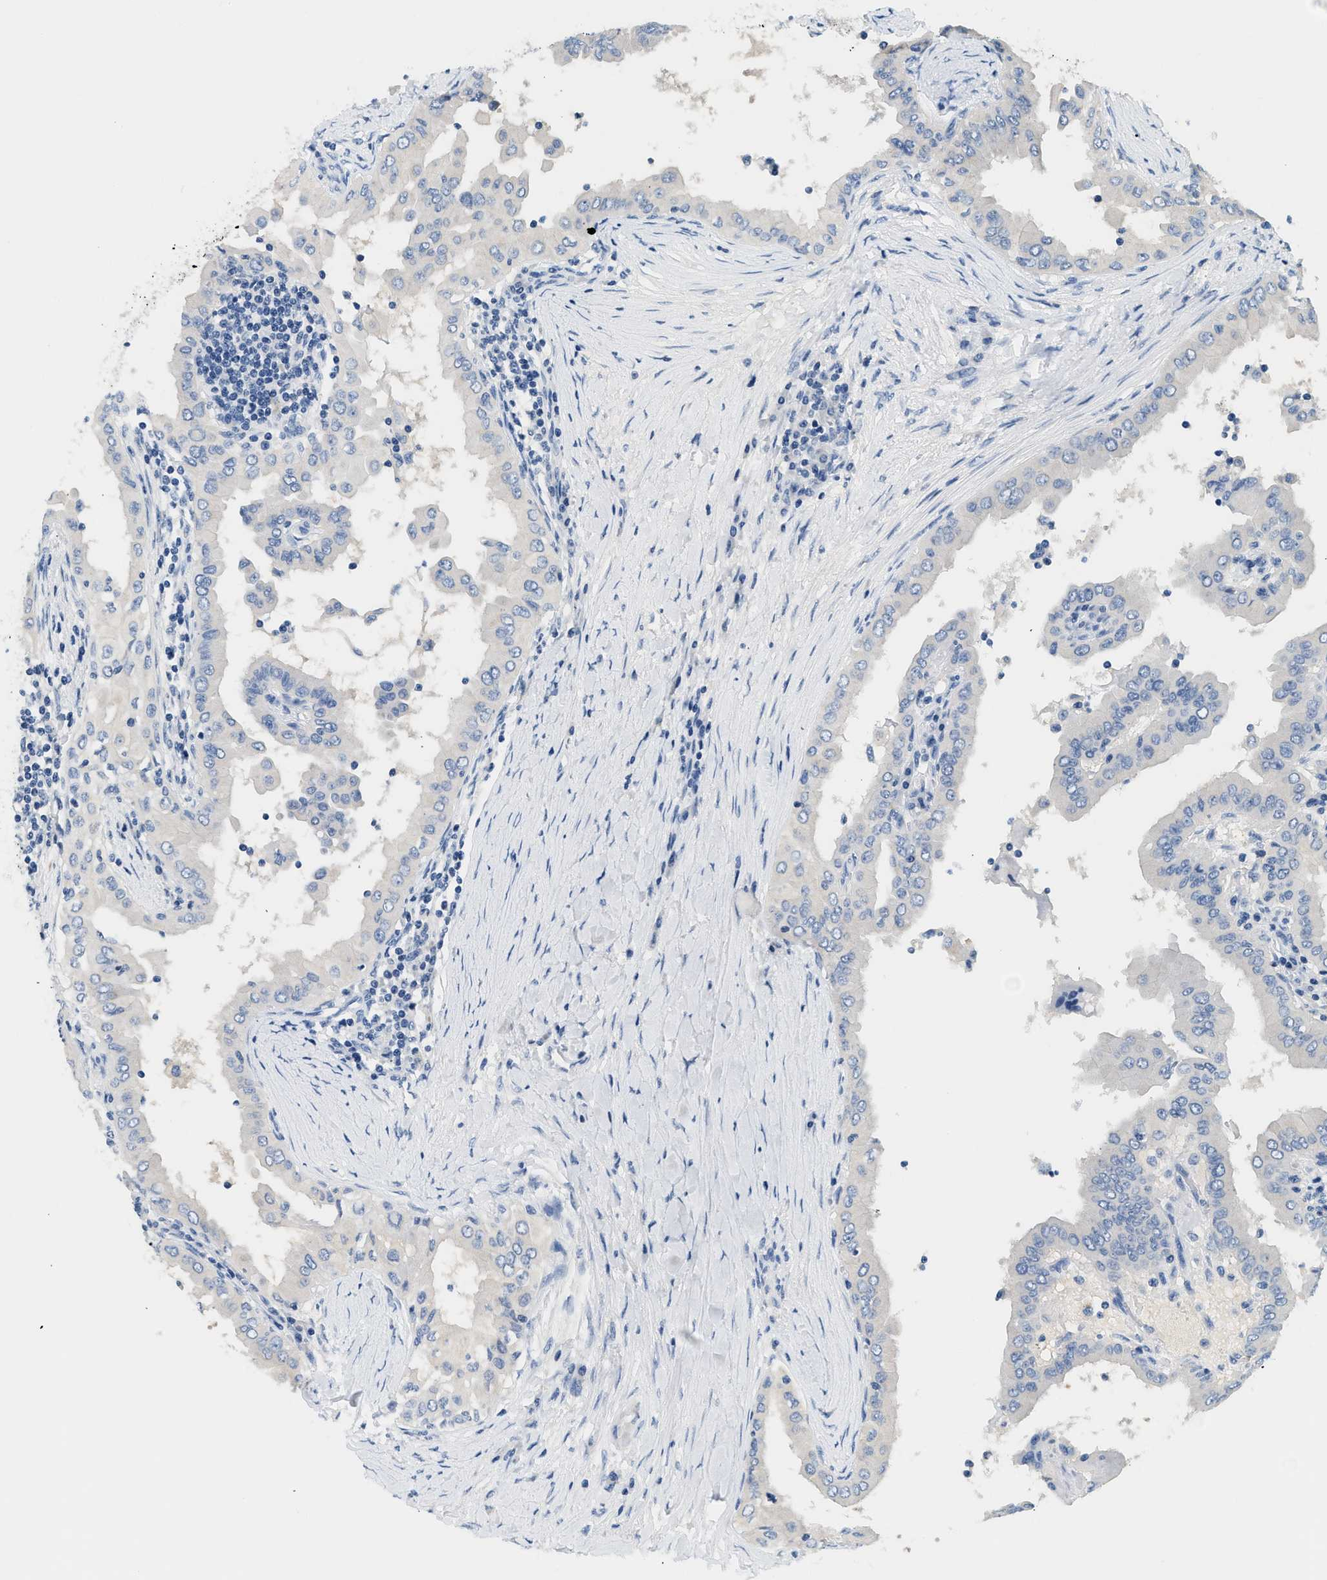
{"staining": {"intensity": "negative", "quantity": "none", "location": "none"}, "tissue": "thyroid cancer", "cell_type": "Tumor cells", "image_type": "cancer", "snomed": [{"axis": "morphology", "description": "Papillary adenocarcinoma, NOS"}, {"axis": "topography", "description": "Thyroid gland"}], "caption": "DAB immunohistochemical staining of thyroid papillary adenocarcinoma displays no significant expression in tumor cells.", "gene": "SLC35E1", "patient": {"sex": "male", "age": 33}}